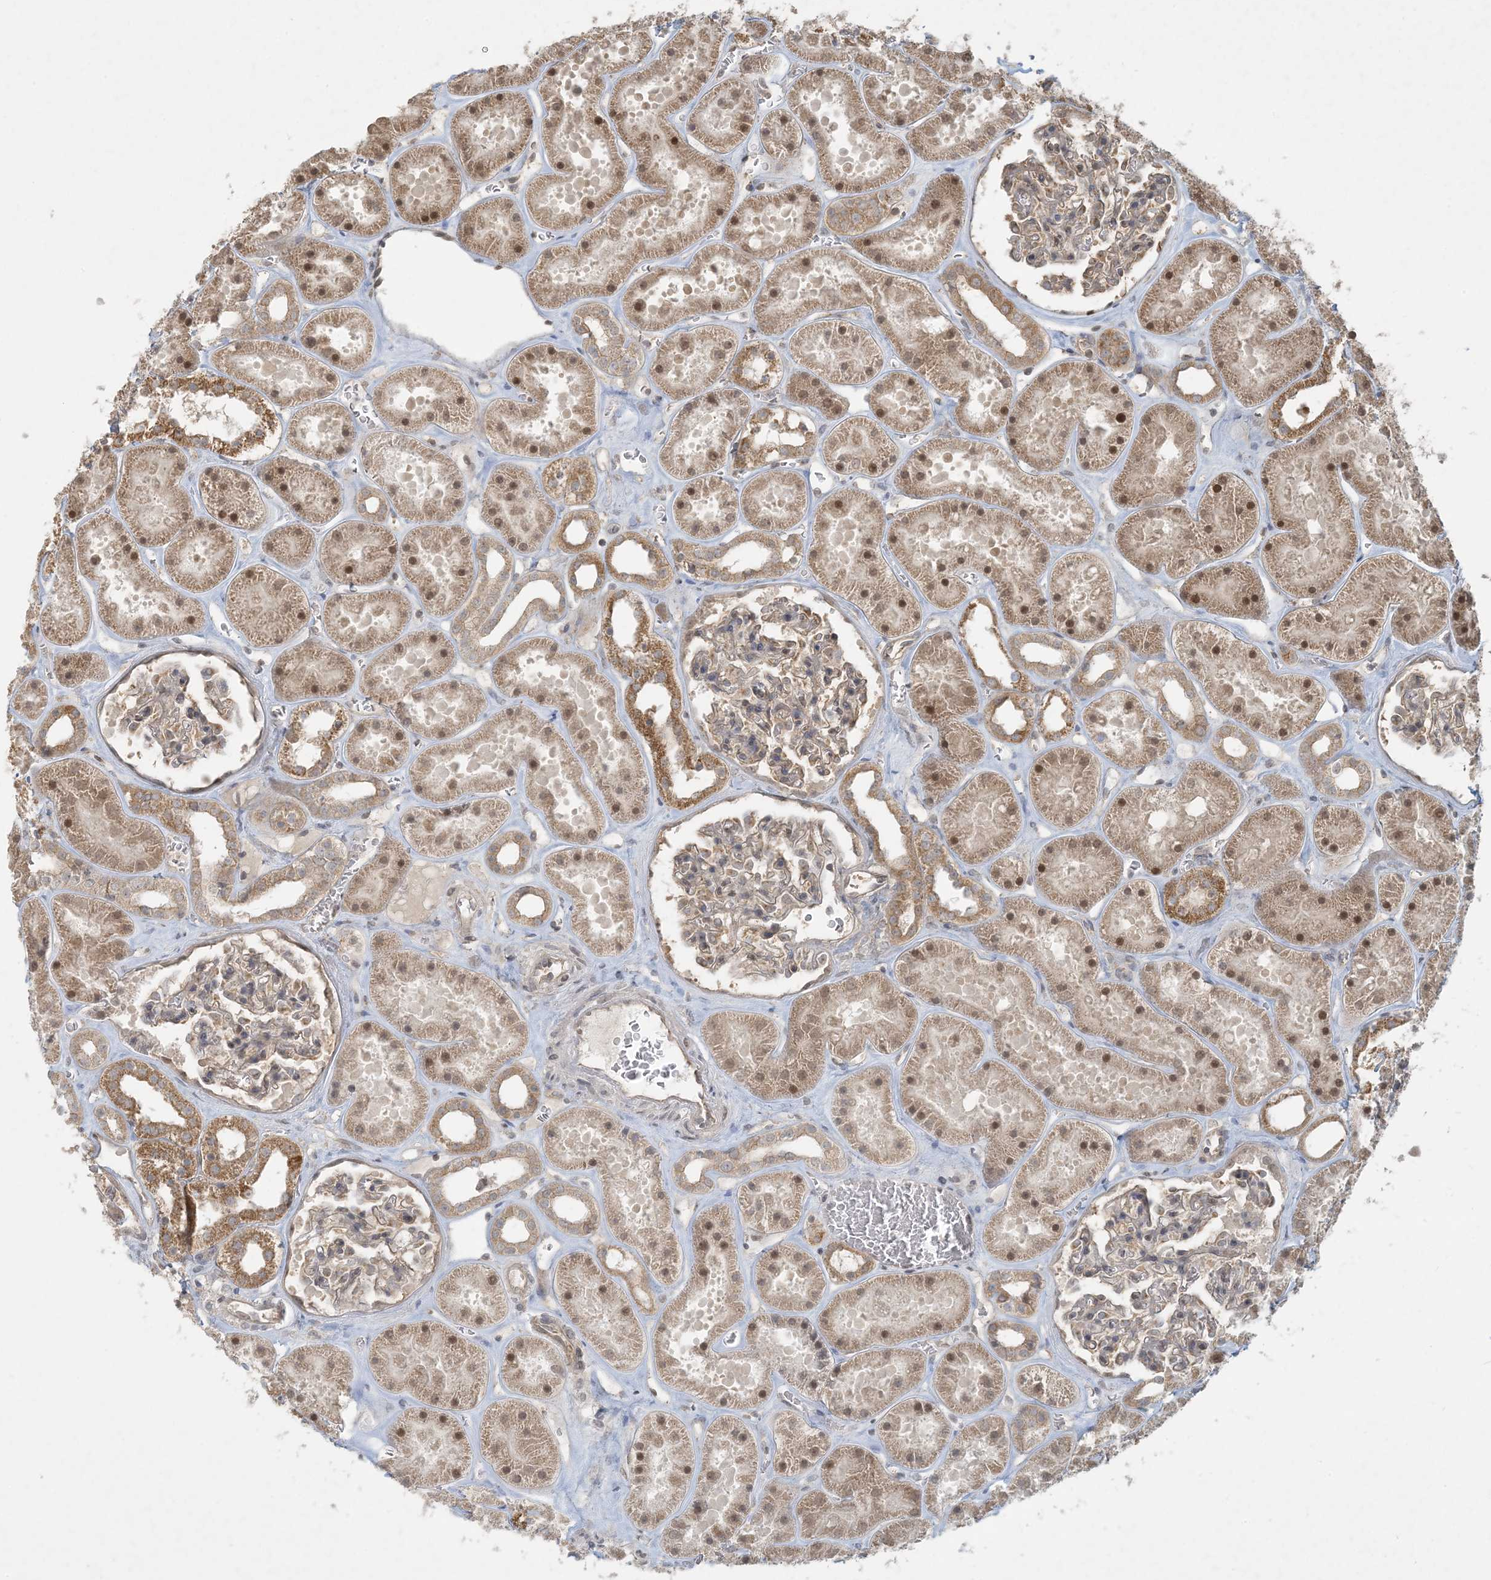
{"staining": {"intensity": "moderate", "quantity": "25%-75%", "location": "cytoplasmic/membranous"}, "tissue": "kidney", "cell_type": "Cells in glomeruli", "image_type": "normal", "snomed": [{"axis": "morphology", "description": "Normal tissue, NOS"}, {"axis": "topography", "description": "Kidney"}], "caption": "Brown immunohistochemical staining in normal kidney reveals moderate cytoplasmic/membranous expression in approximately 25%-75% of cells in glomeruli.", "gene": "BCORL1", "patient": {"sex": "female", "age": 41}}